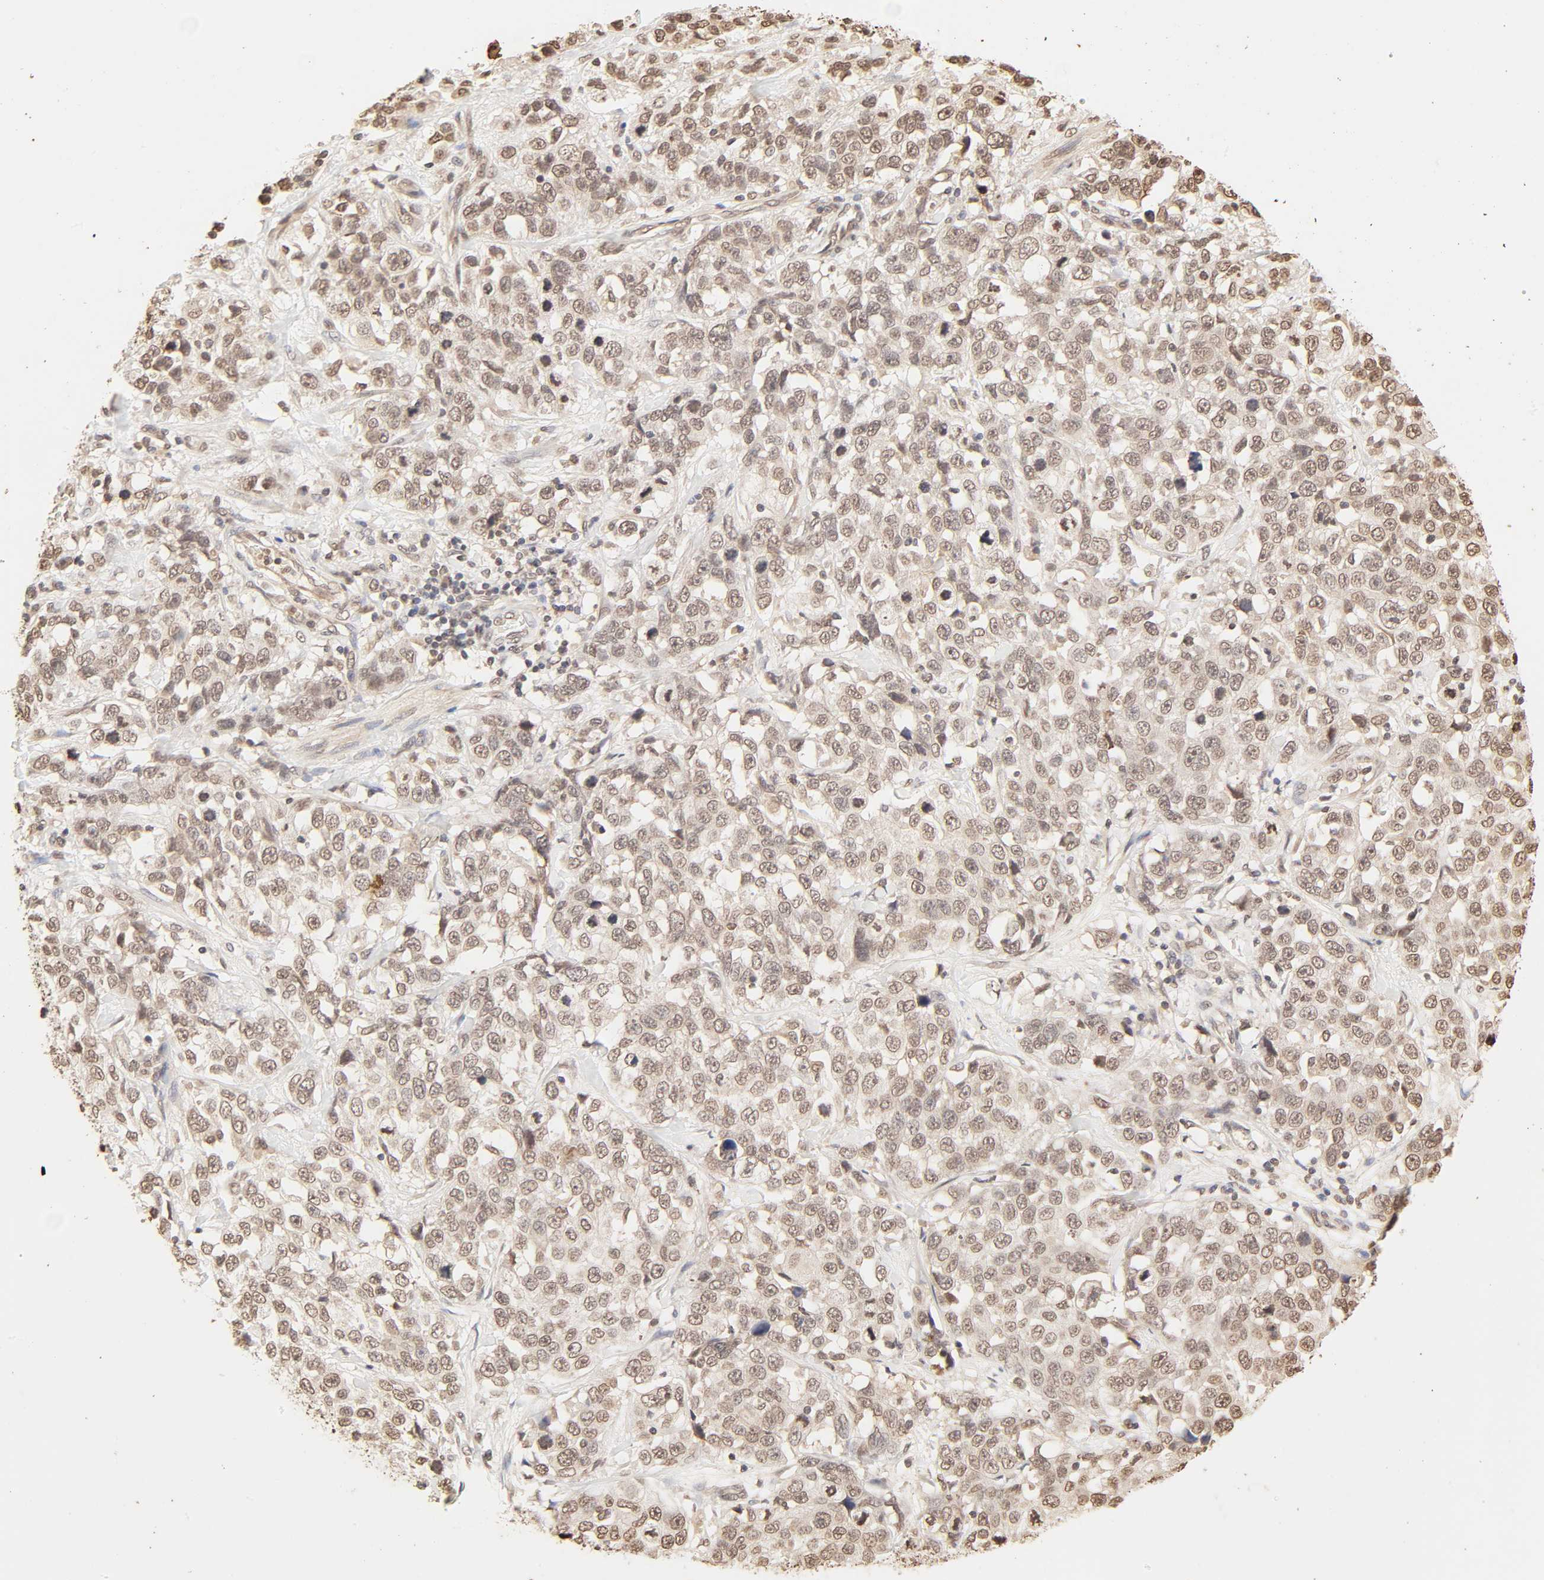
{"staining": {"intensity": "moderate", "quantity": ">75%", "location": "cytoplasmic/membranous,nuclear"}, "tissue": "stomach cancer", "cell_type": "Tumor cells", "image_type": "cancer", "snomed": [{"axis": "morphology", "description": "Normal tissue, NOS"}, {"axis": "morphology", "description": "Adenocarcinoma, NOS"}, {"axis": "topography", "description": "Stomach"}], "caption": "Approximately >75% of tumor cells in adenocarcinoma (stomach) exhibit moderate cytoplasmic/membranous and nuclear protein positivity as visualized by brown immunohistochemical staining.", "gene": "TBL1X", "patient": {"sex": "male", "age": 48}}